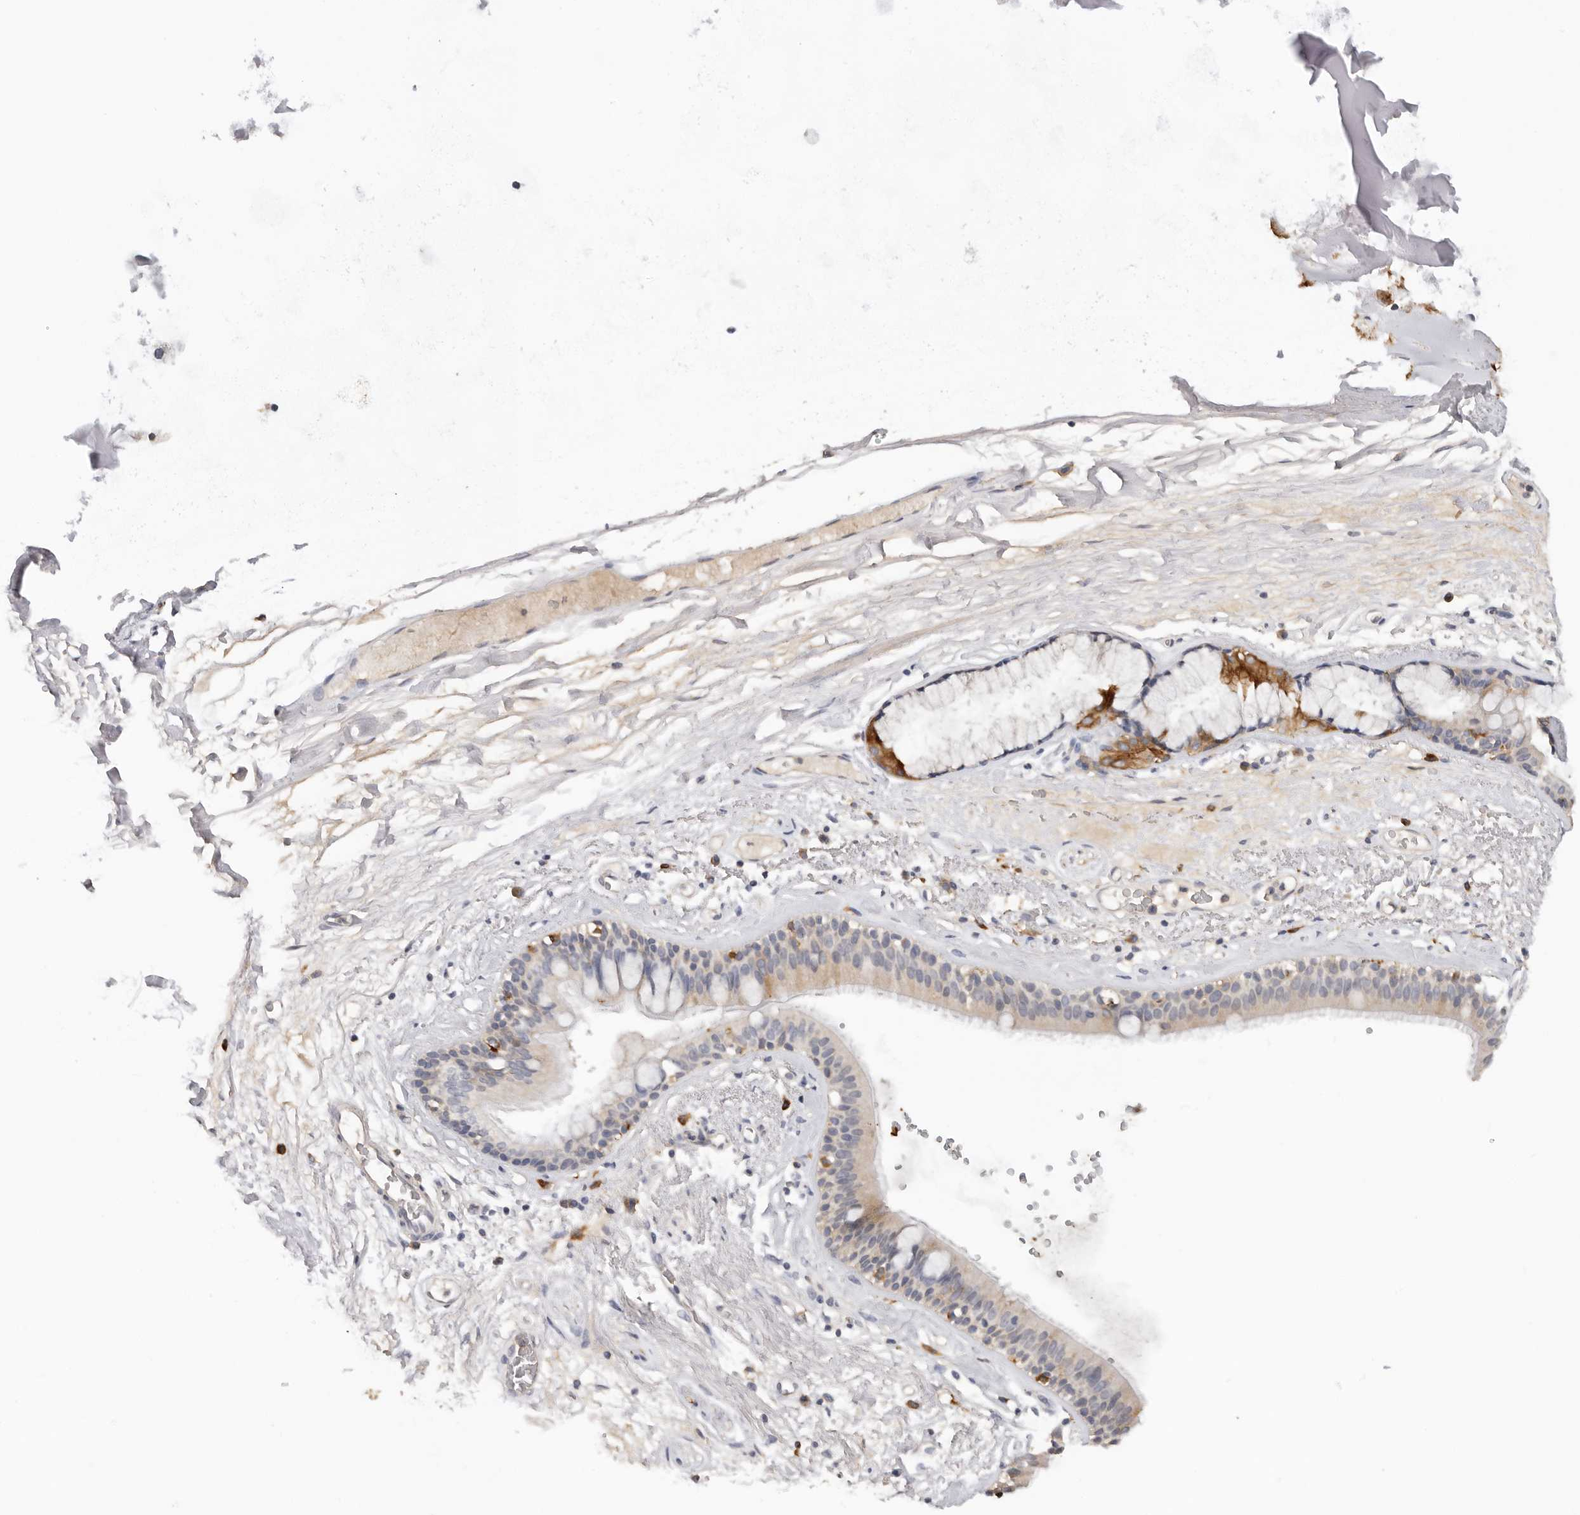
{"staining": {"intensity": "negative", "quantity": "none", "location": "none"}, "tissue": "adipose tissue", "cell_type": "Adipocytes", "image_type": "normal", "snomed": [{"axis": "morphology", "description": "Normal tissue, NOS"}, {"axis": "topography", "description": "Cartilage tissue"}], "caption": "Immunohistochemical staining of benign human adipose tissue exhibits no significant staining in adipocytes. (Immunohistochemistry, brightfield microscopy, high magnification).", "gene": "TFRC", "patient": {"sex": "female", "age": 63}}